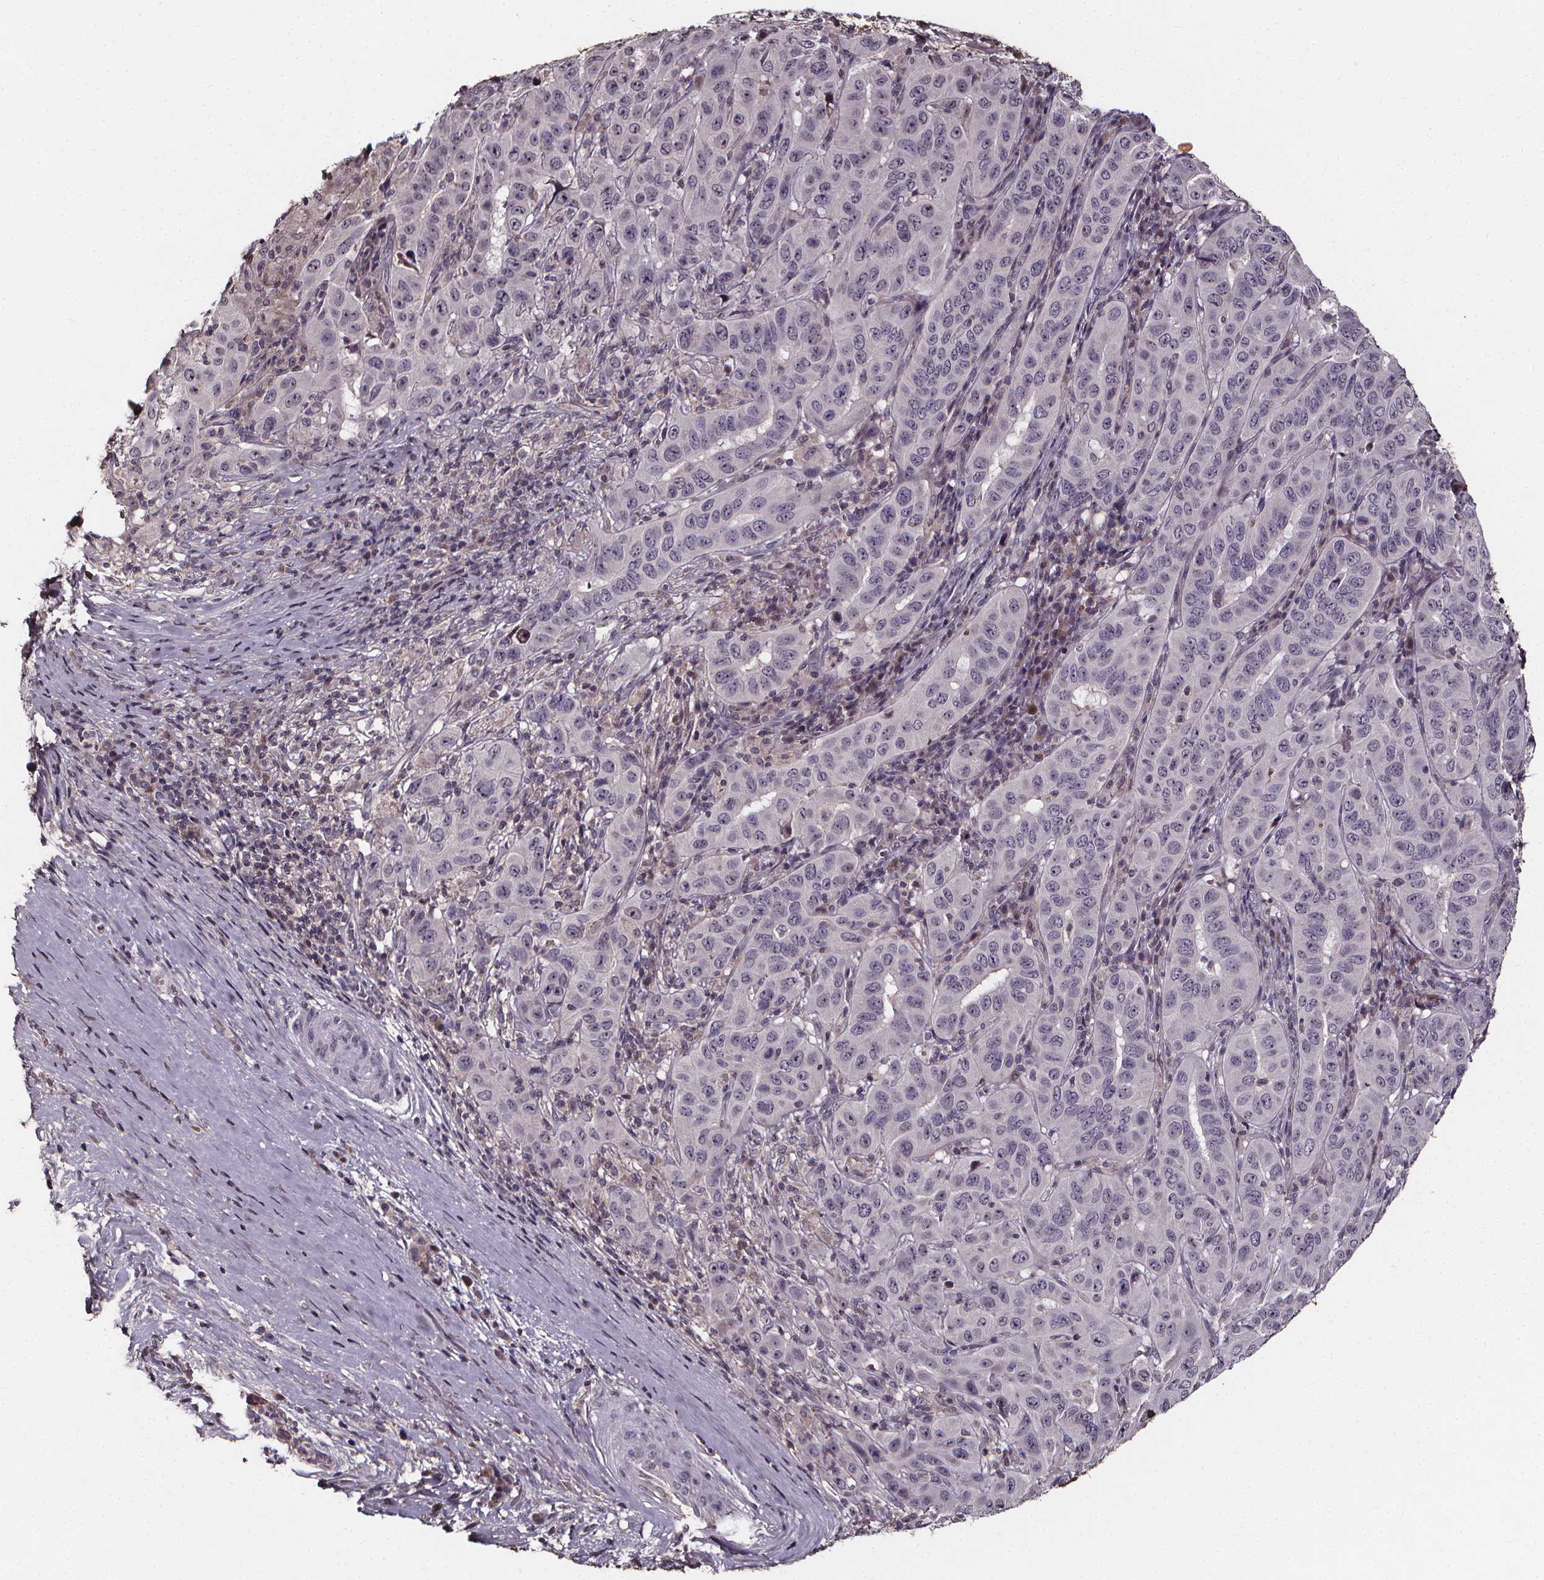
{"staining": {"intensity": "negative", "quantity": "none", "location": "none"}, "tissue": "pancreatic cancer", "cell_type": "Tumor cells", "image_type": "cancer", "snomed": [{"axis": "morphology", "description": "Adenocarcinoma, NOS"}, {"axis": "topography", "description": "Pancreas"}], "caption": "DAB (3,3'-diaminobenzidine) immunohistochemical staining of pancreatic cancer (adenocarcinoma) reveals no significant positivity in tumor cells.", "gene": "SPAG8", "patient": {"sex": "male", "age": 63}}